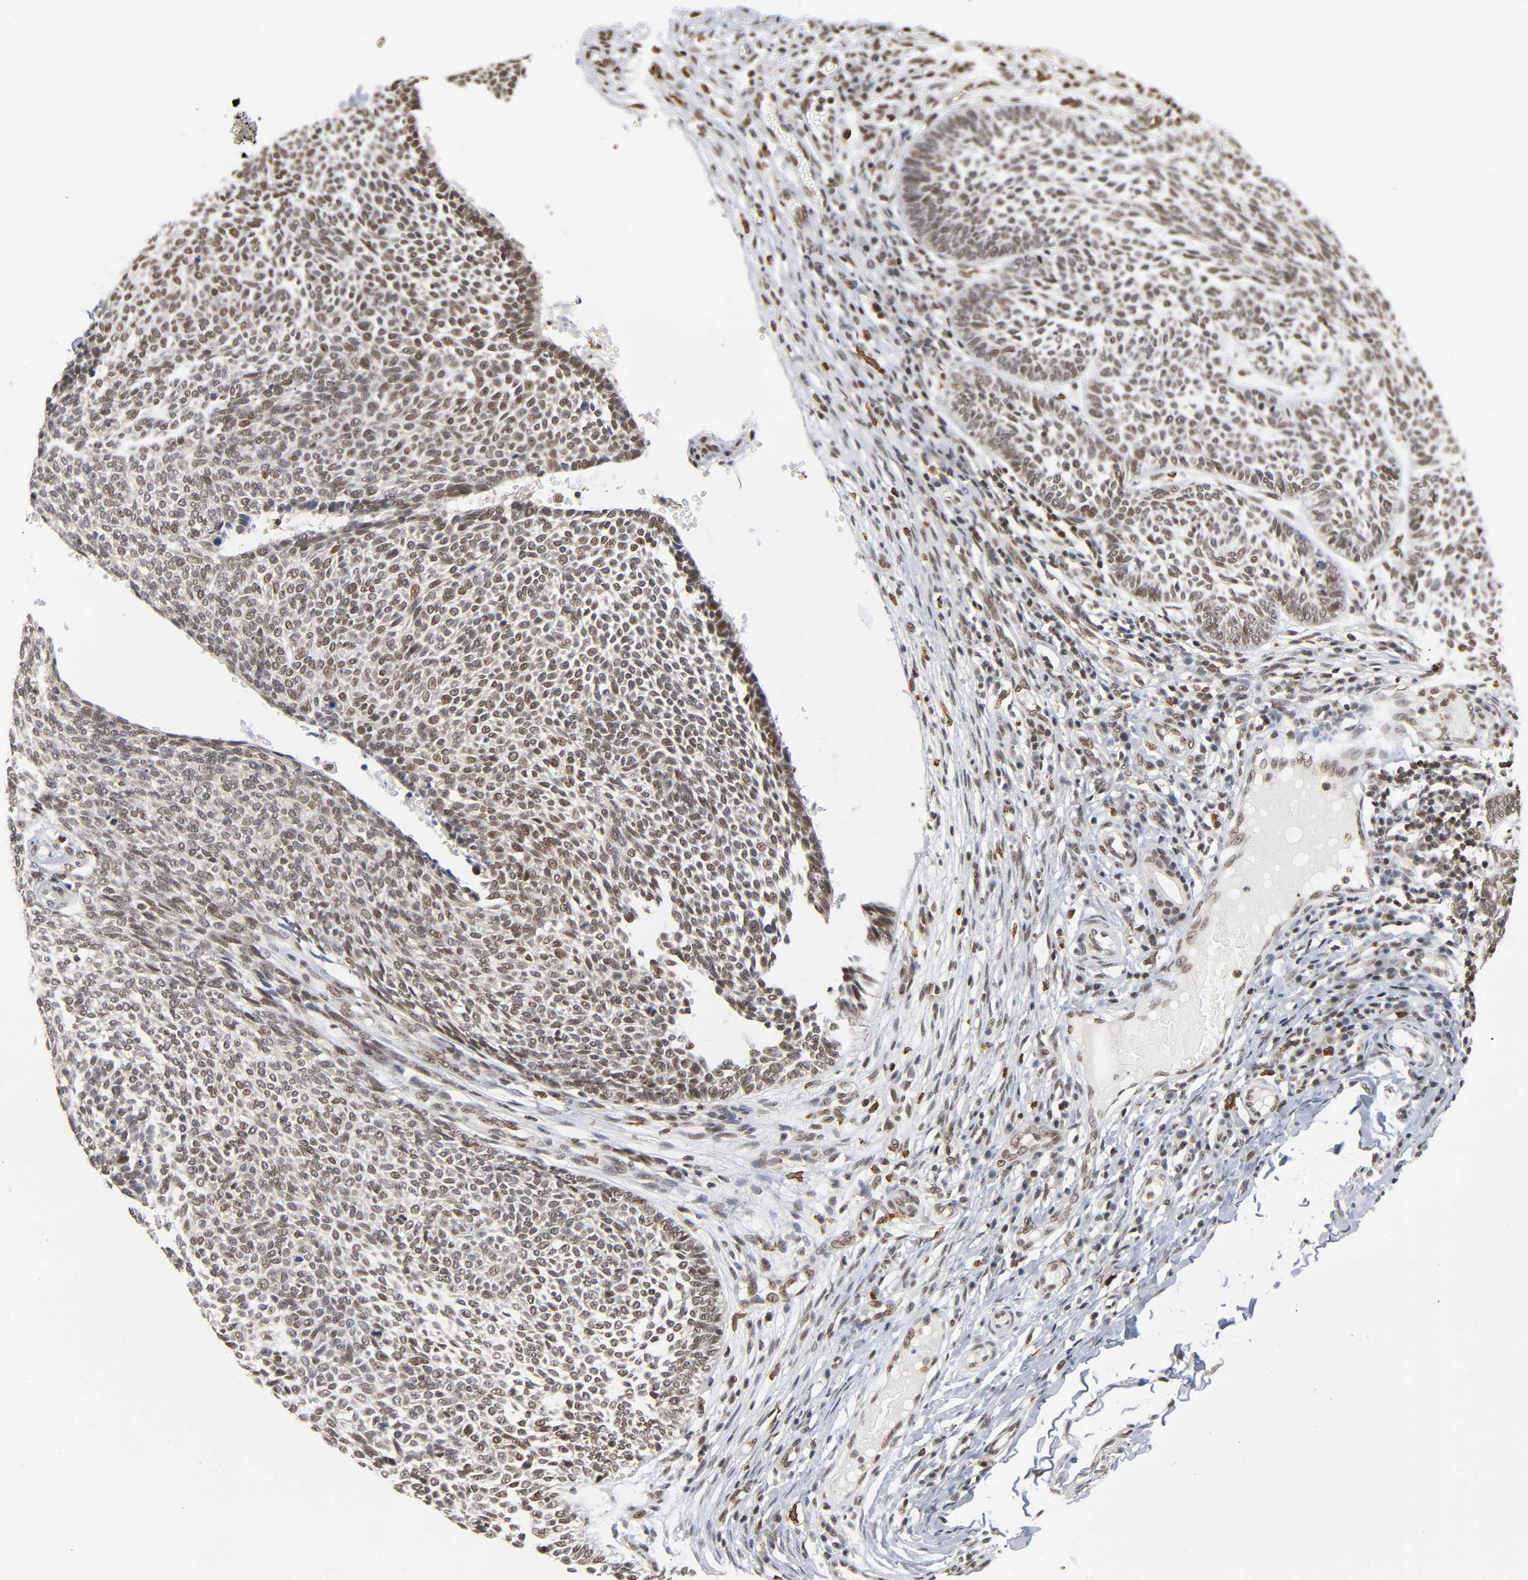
{"staining": {"intensity": "moderate", "quantity": ">75%", "location": "nuclear"}, "tissue": "skin cancer", "cell_type": "Tumor cells", "image_type": "cancer", "snomed": [{"axis": "morphology", "description": "Normal tissue, NOS"}, {"axis": "morphology", "description": "Basal cell carcinoma"}, {"axis": "topography", "description": "Skin"}], "caption": "IHC staining of basal cell carcinoma (skin), which shows medium levels of moderate nuclear staining in about >75% of tumor cells indicating moderate nuclear protein expression. The staining was performed using DAB (brown) for protein detection and nuclei were counterstained in hematoxylin (blue).", "gene": "SUMO1", "patient": {"sex": "male", "age": 87}}